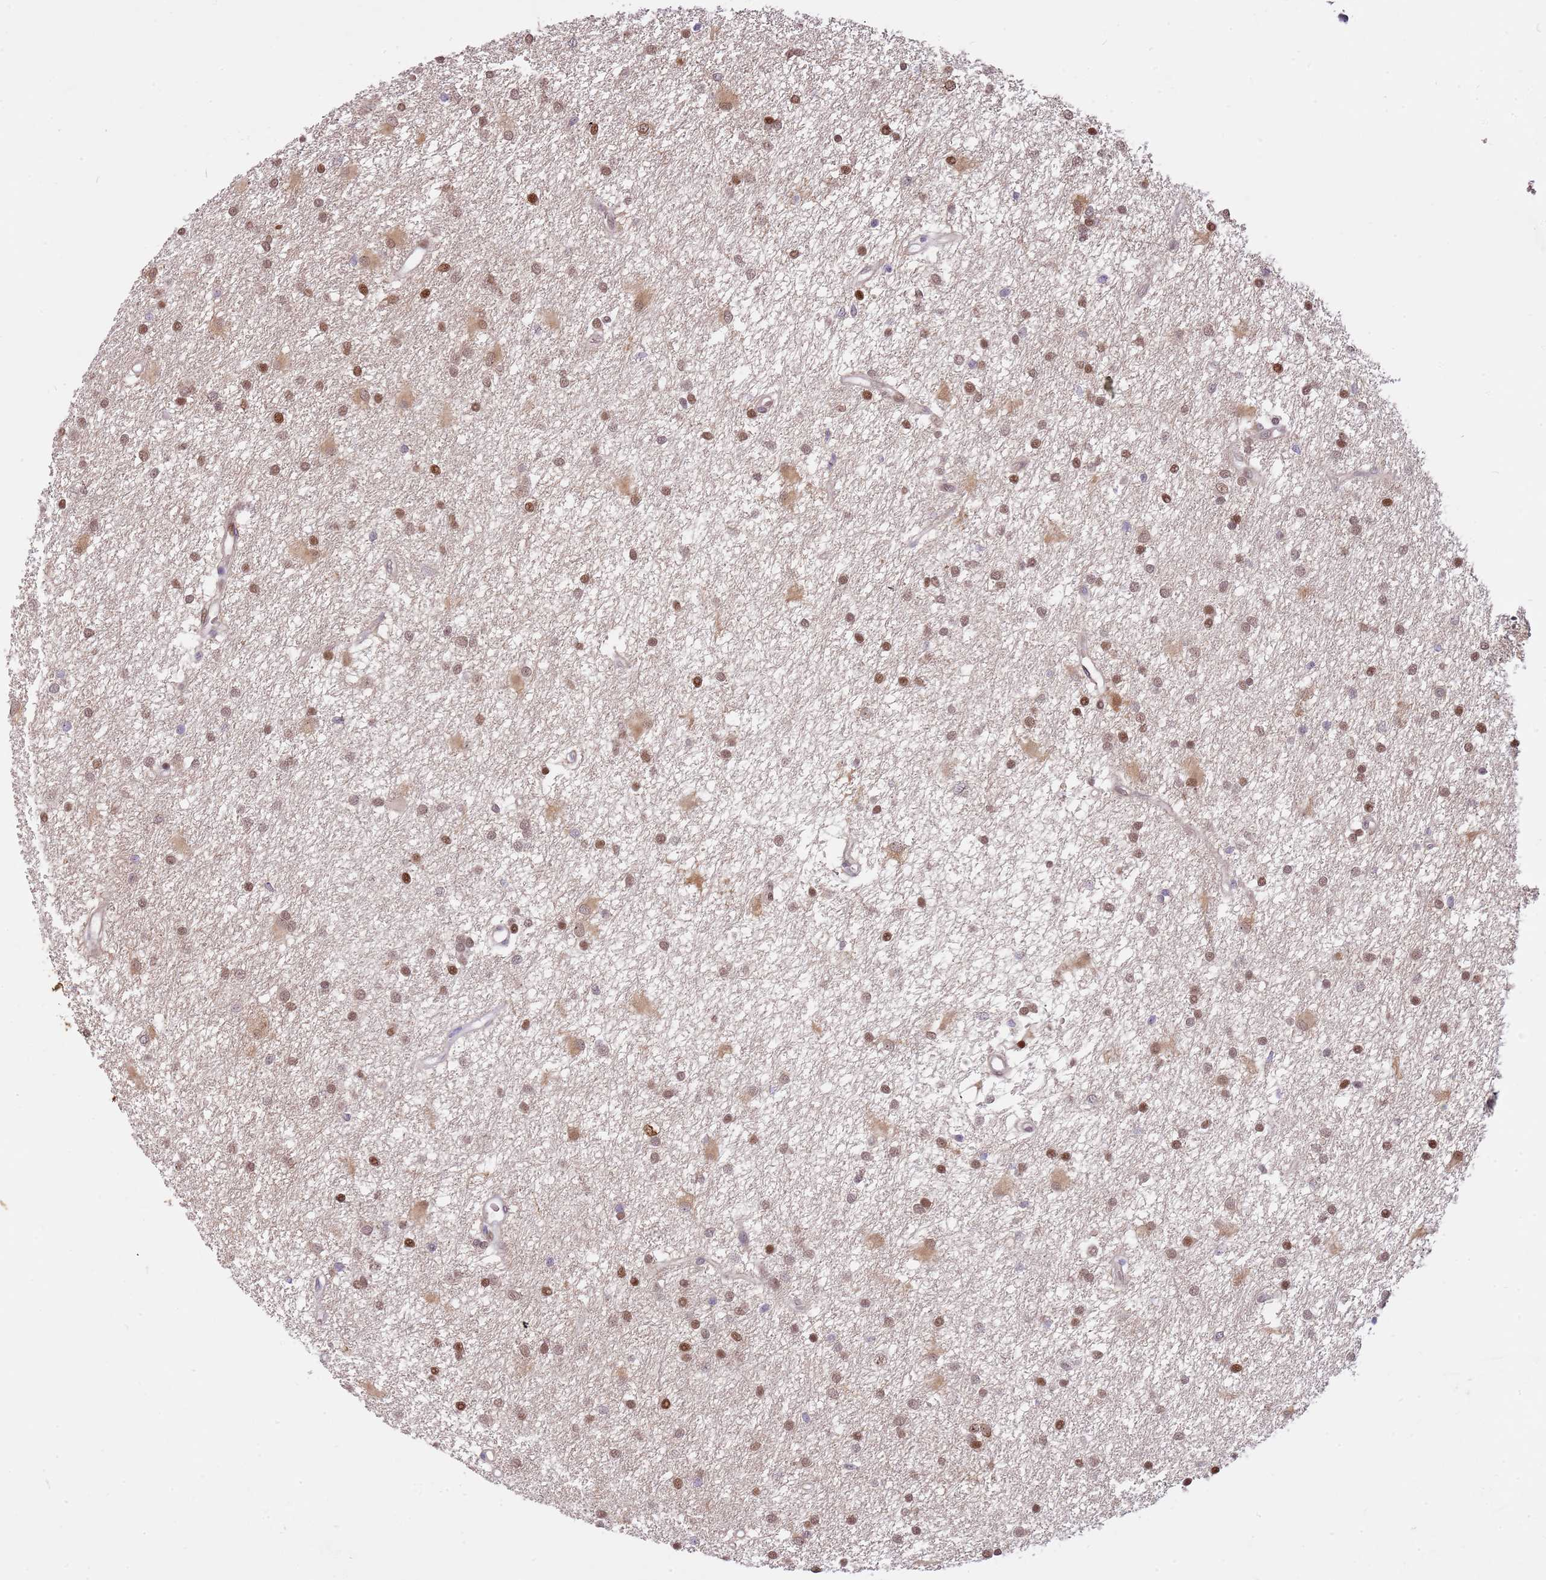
{"staining": {"intensity": "moderate", "quantity": ">75%", "location": "nuclear"}, "tissue": "glioma", "cell_type": "Tumor cells", "image_type": "cancer", "snomed": [{"axis": "morphology", "description": "Glioma, malignant, High grade"}, {"axis": "topography", "description": "Brain"}], "caption": "Immunohistochemical staining of human high-grade glioma (malignant) shows medium levels of moderate nuclear positivity in about >75% of tumor cells.", "gene": "RFK", "patient": {"sex": "male", "age": 77}}